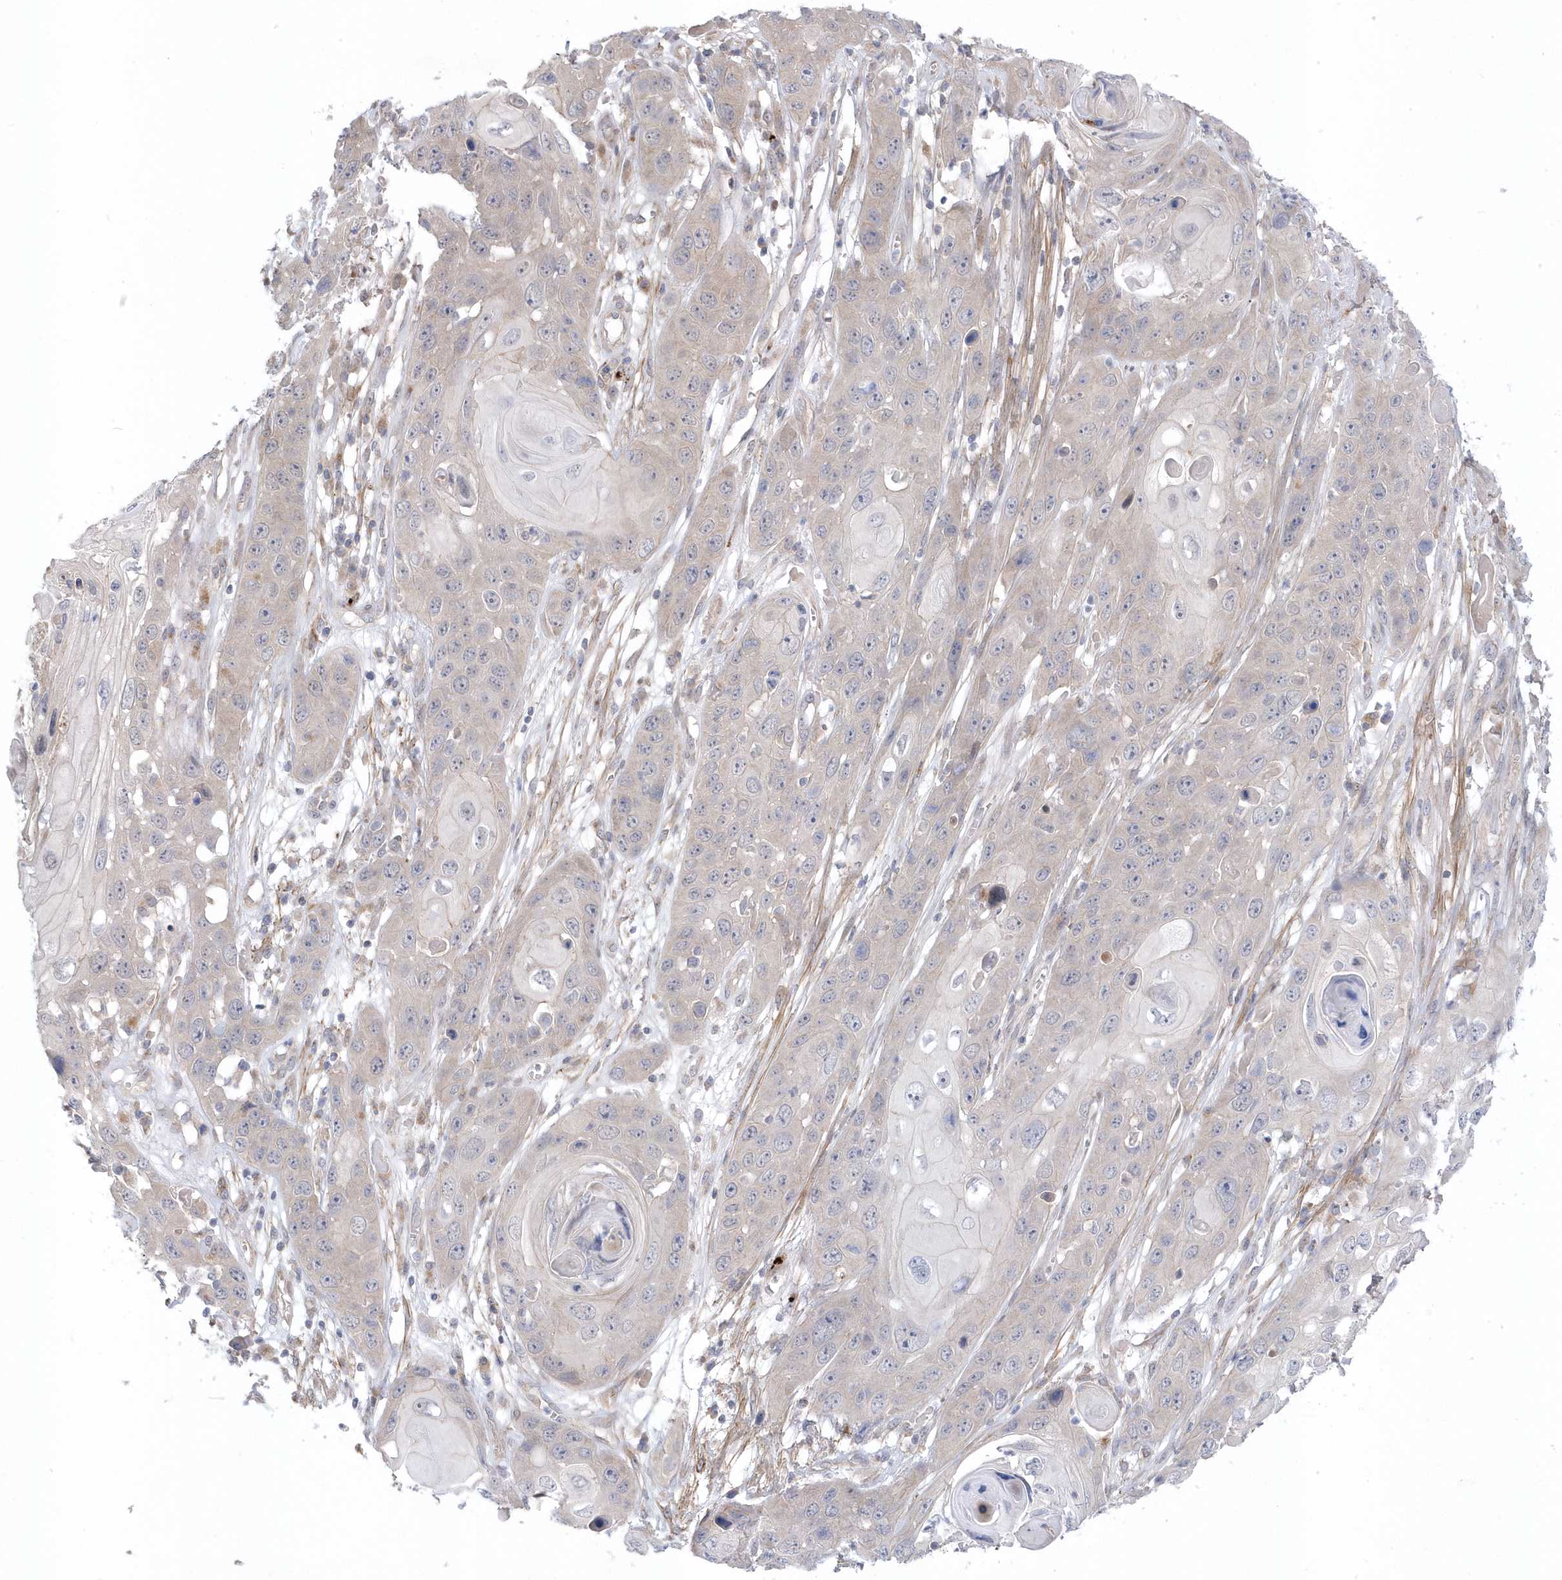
{"staining": {"intensity": "negative", "quantity": "none", "location": "none"}, "tissue": "skin cancer", "cell_type": "Tumor cells", "image_type": "cancer", "snomed": [{"axis": "morphology", "description": "Squamous cell carcinoma, NOS"}, {"axis": "topography", "description": "Skin"}], "caption": "Immunohistochemistry (IHC) of human skin cancer (squamous cell carcinoma) shows no staining in tumor cells. The staining was performed using DAB (3,3'-diaminobenzidine) to visualize the protein expression in brown, while the nuclei were stained in blue with hematoxylin (Magnification: 20x).", "gene": "ANAPC1", "patient": {"sex": "male", "age": 55}}